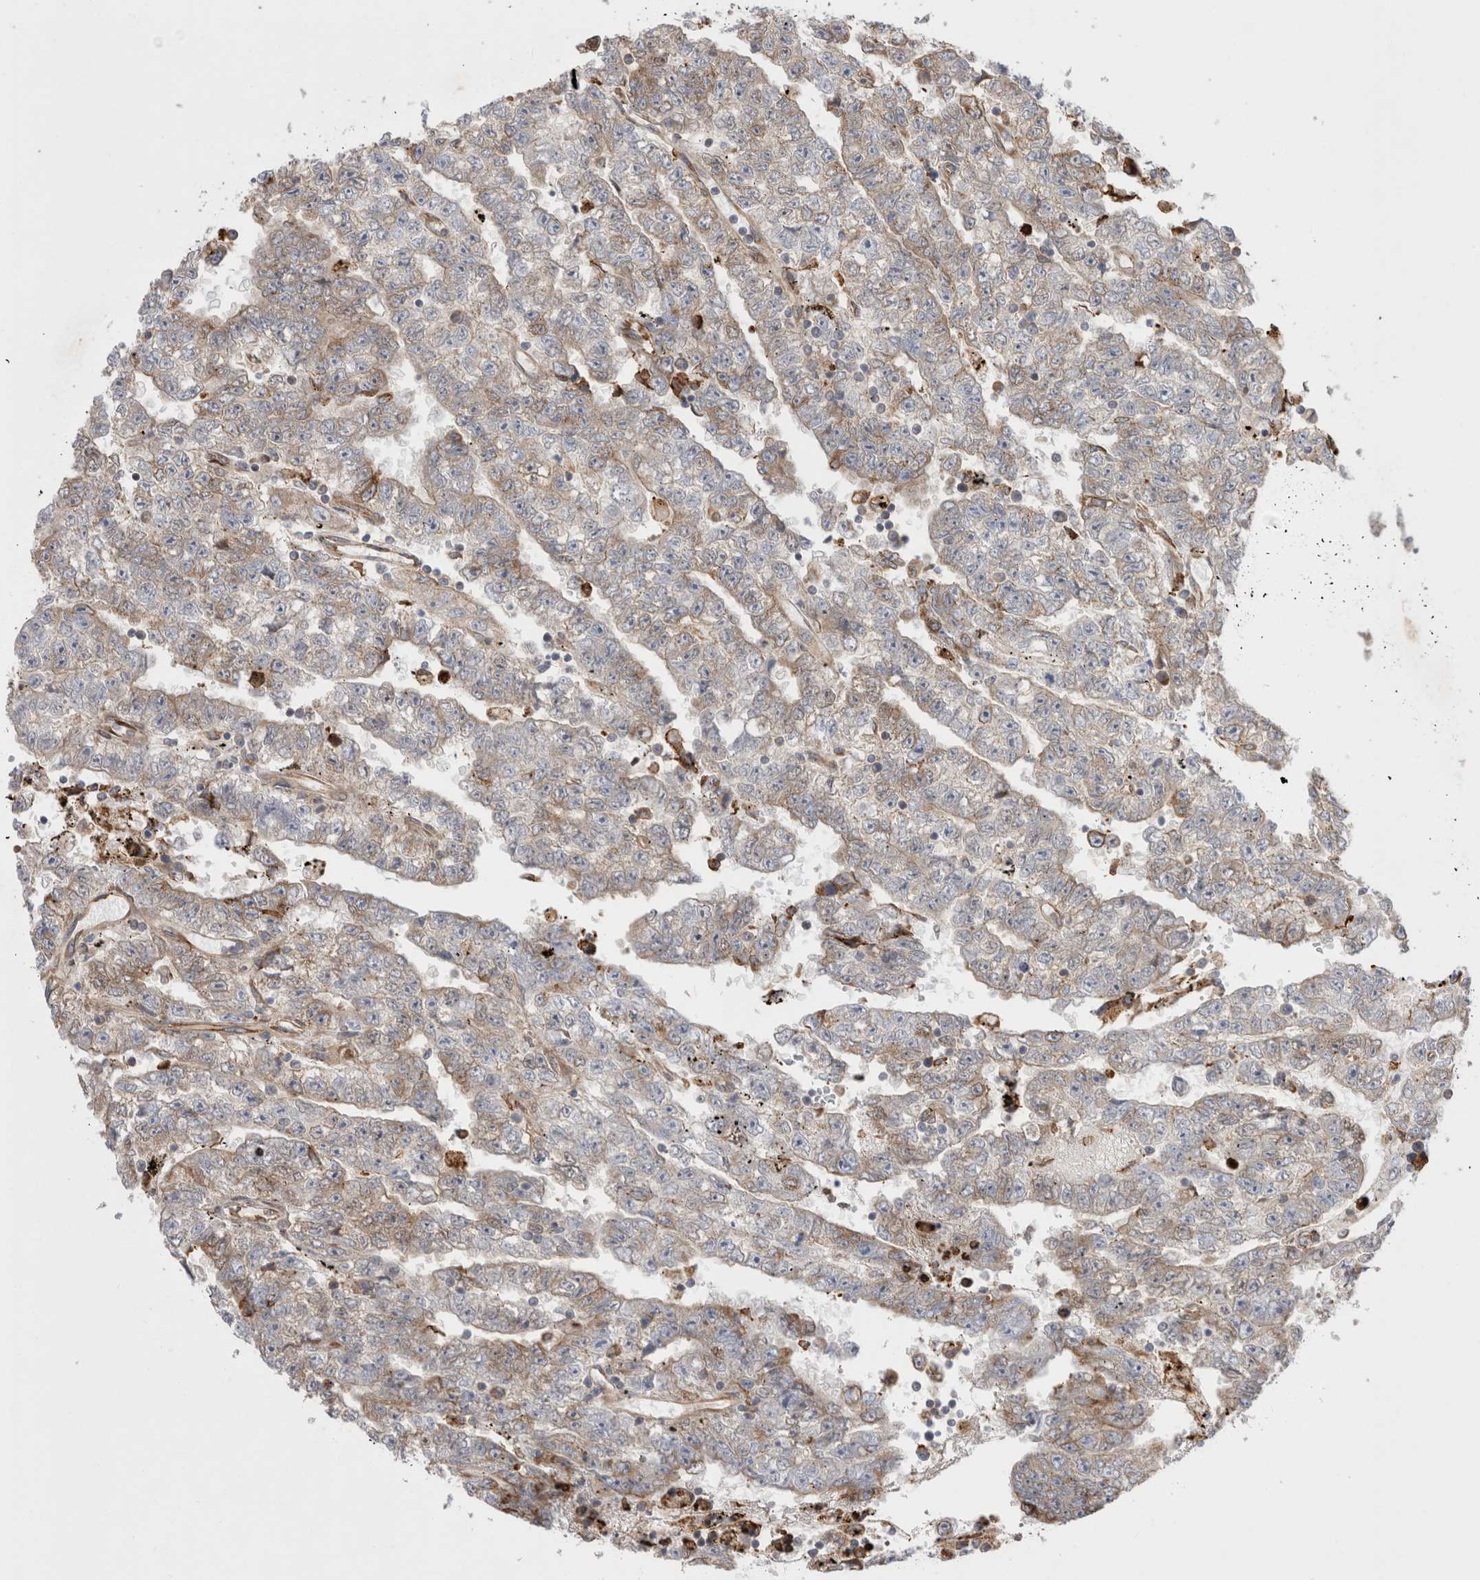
{"staining": {"intensity": "weak", "quantity": "25%-75%", "location": "cytoplasmic/membranous"}, "tissue": "testis cancer", "cell_type": "Tumor cells", "image_type": "cancer", "snomed": [{"axis": "morphology", "description": "Carcinoma, Embryonal, NOS"}, {"axis": "topography", "description": "Testis"}], "caption": "DAB immunohistochemical staining of testis cancer shows weak cytoplasmic/membranous protein positivity in approximately 25%-75% of tumor cells.", "gene": "PDCD10", "patient": {"sex": "male", "age": 25}}